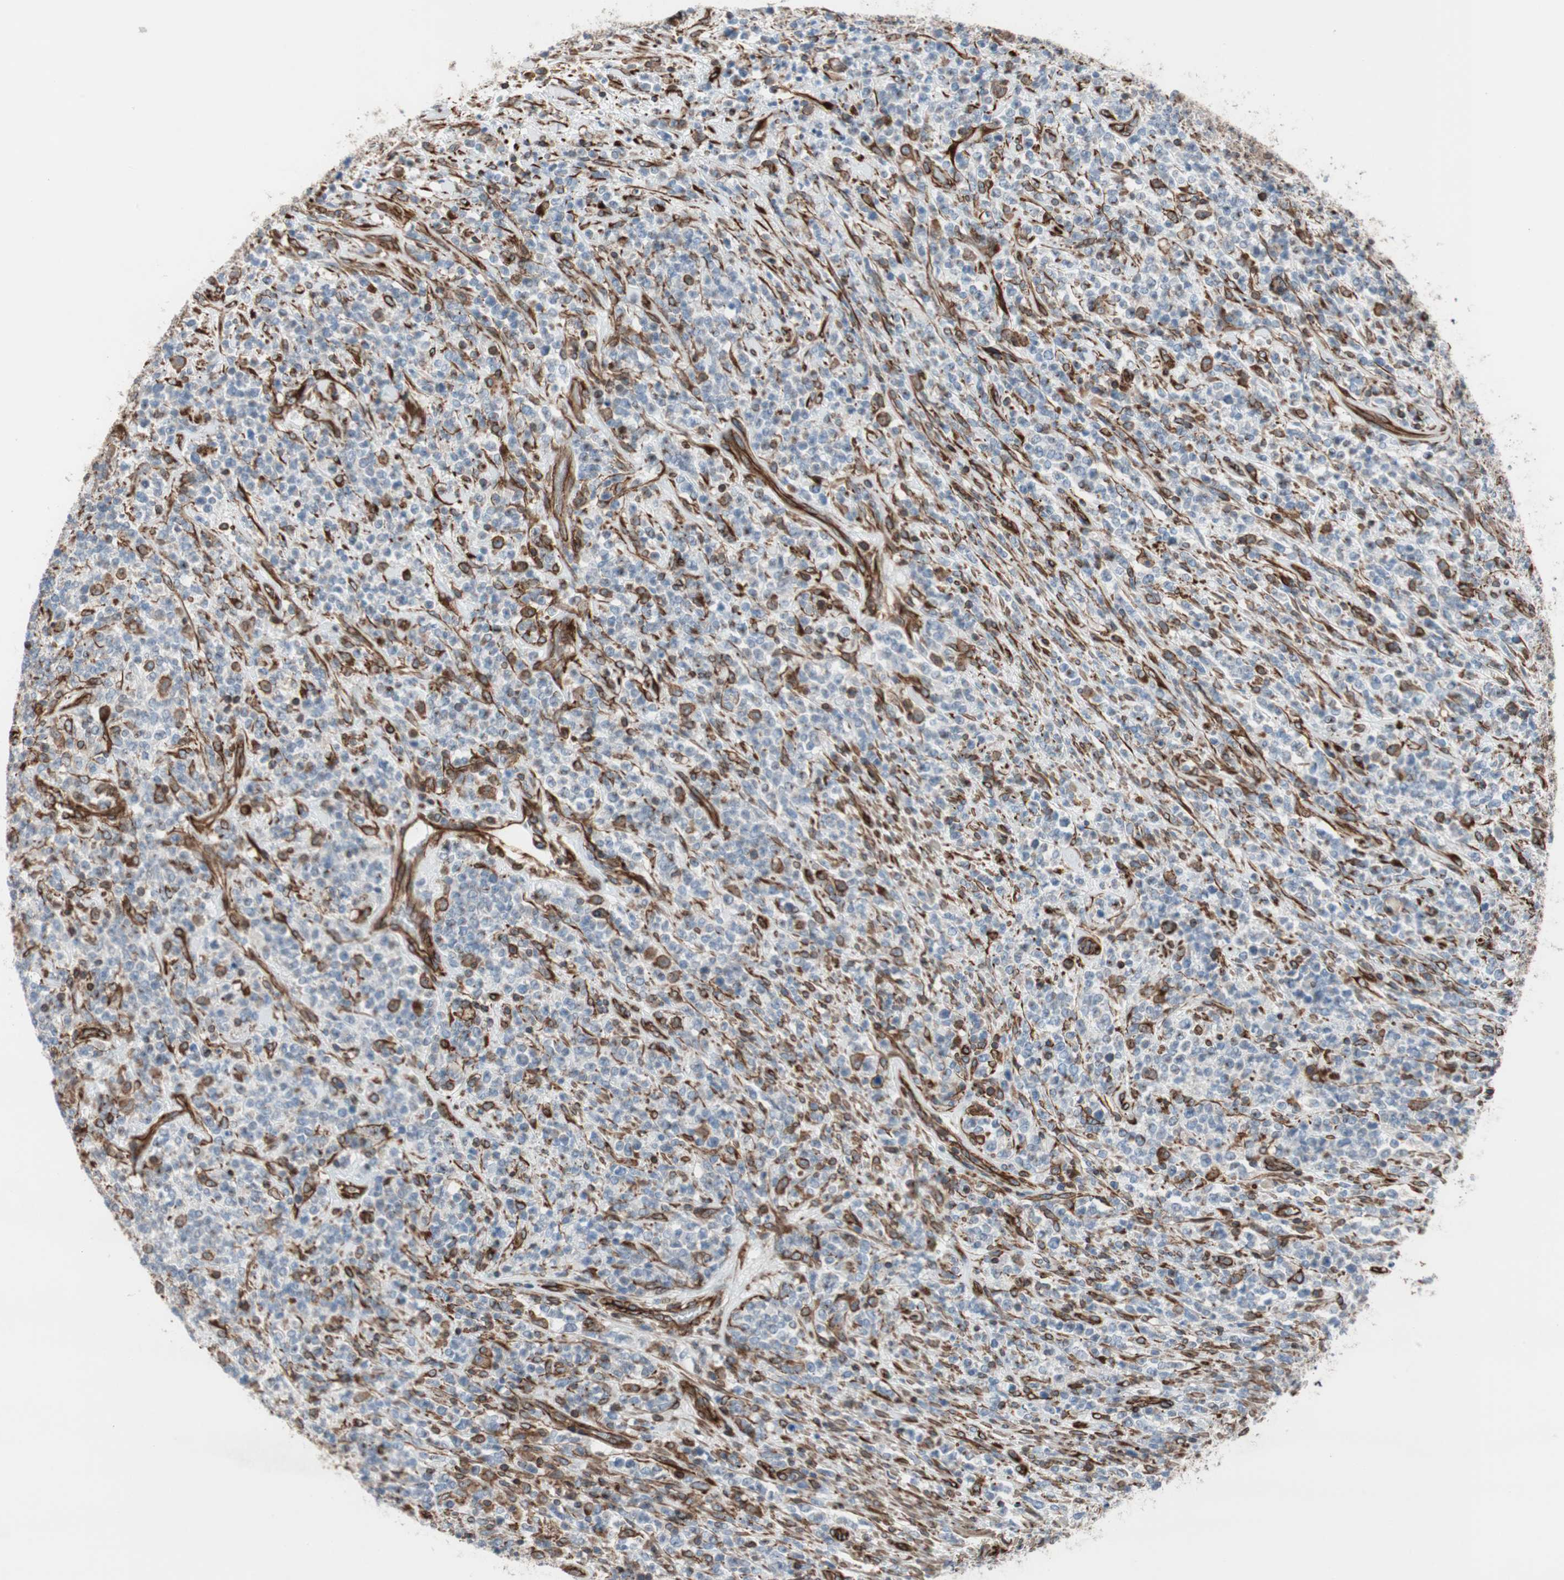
{"staining": {"intensity": "negative", "quantity": "none", "location": "none"}, "tissue": "lymphoma", "cell_type": "Tumor cells", "image_type": "cancer", "snomed": [{"axis": "morphology", "description": "Malignant lymphoma, non-Hodgkin's type, High grade"}, {"axis": "topography", "description": "Soft tissue"}], "caption": "Immunohistochemistry (IHC) of lymphoma shows no expression in tumor cells.", "gene": "TCTA", "patient": {"sex": "male", "age": 18}}